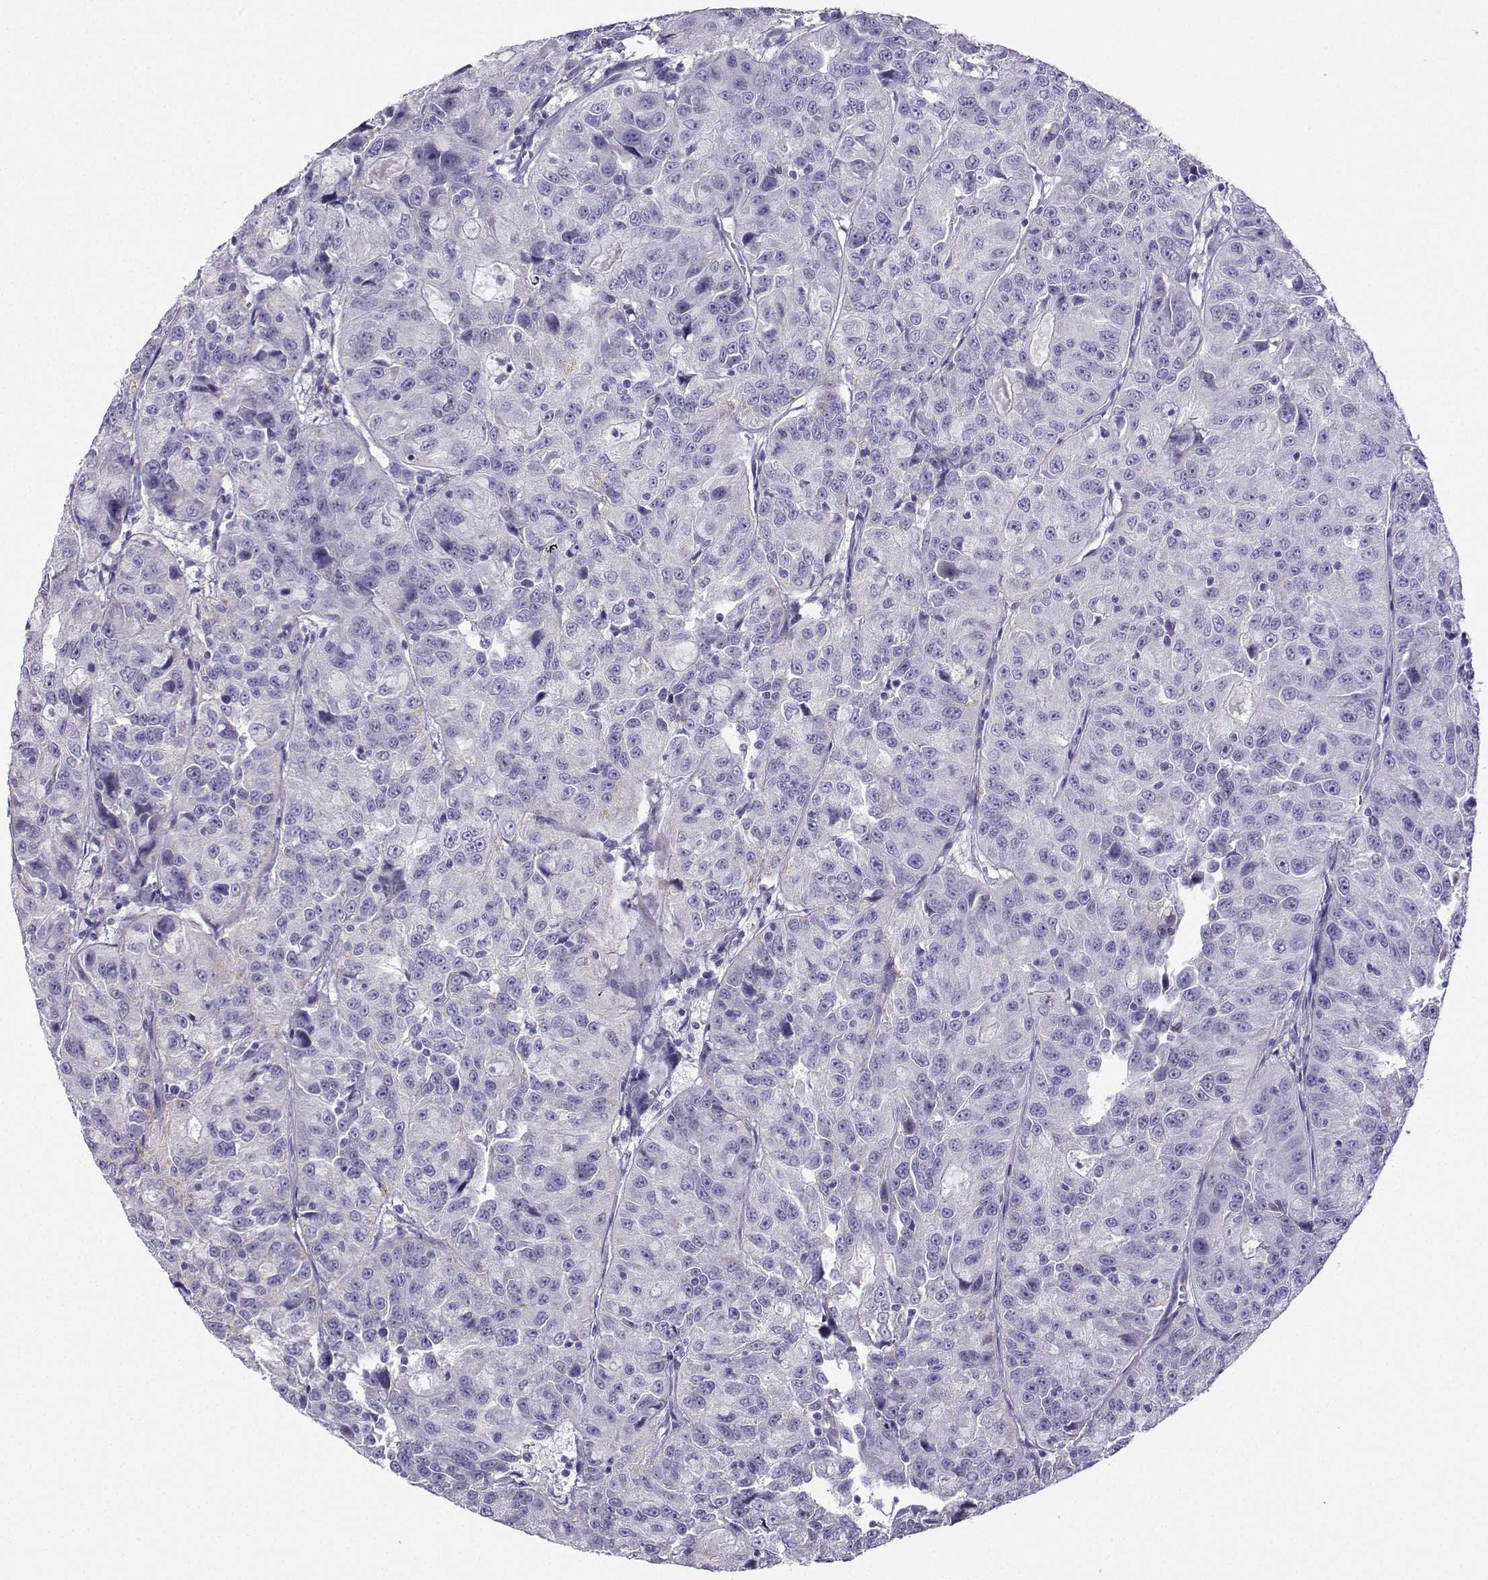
{"staining": {"intensity": "negative", "quantity": "none", "location": "none"}, "tissue": "urothelial cancer", "cell_type": "Tumor cells", "image_type": "cancer", "snomed": [{"axis": "morphology", "description": "Urothelial carcinoma, NOS"}, {"axis": "morphology", "description": "Urothelial carcinoma, High grade"}, {"axis": "topography", "description": "Urinary bladder"}], "caption": "Immunohistochemistry (IHC) micrograph of neoplastic tissue: human transitional cell carcinoma stained with DAB exhibits no significant protein staining in tumor cells.", "gene": "FBXO24", "patient": {"sex": "female", "age": 73}}